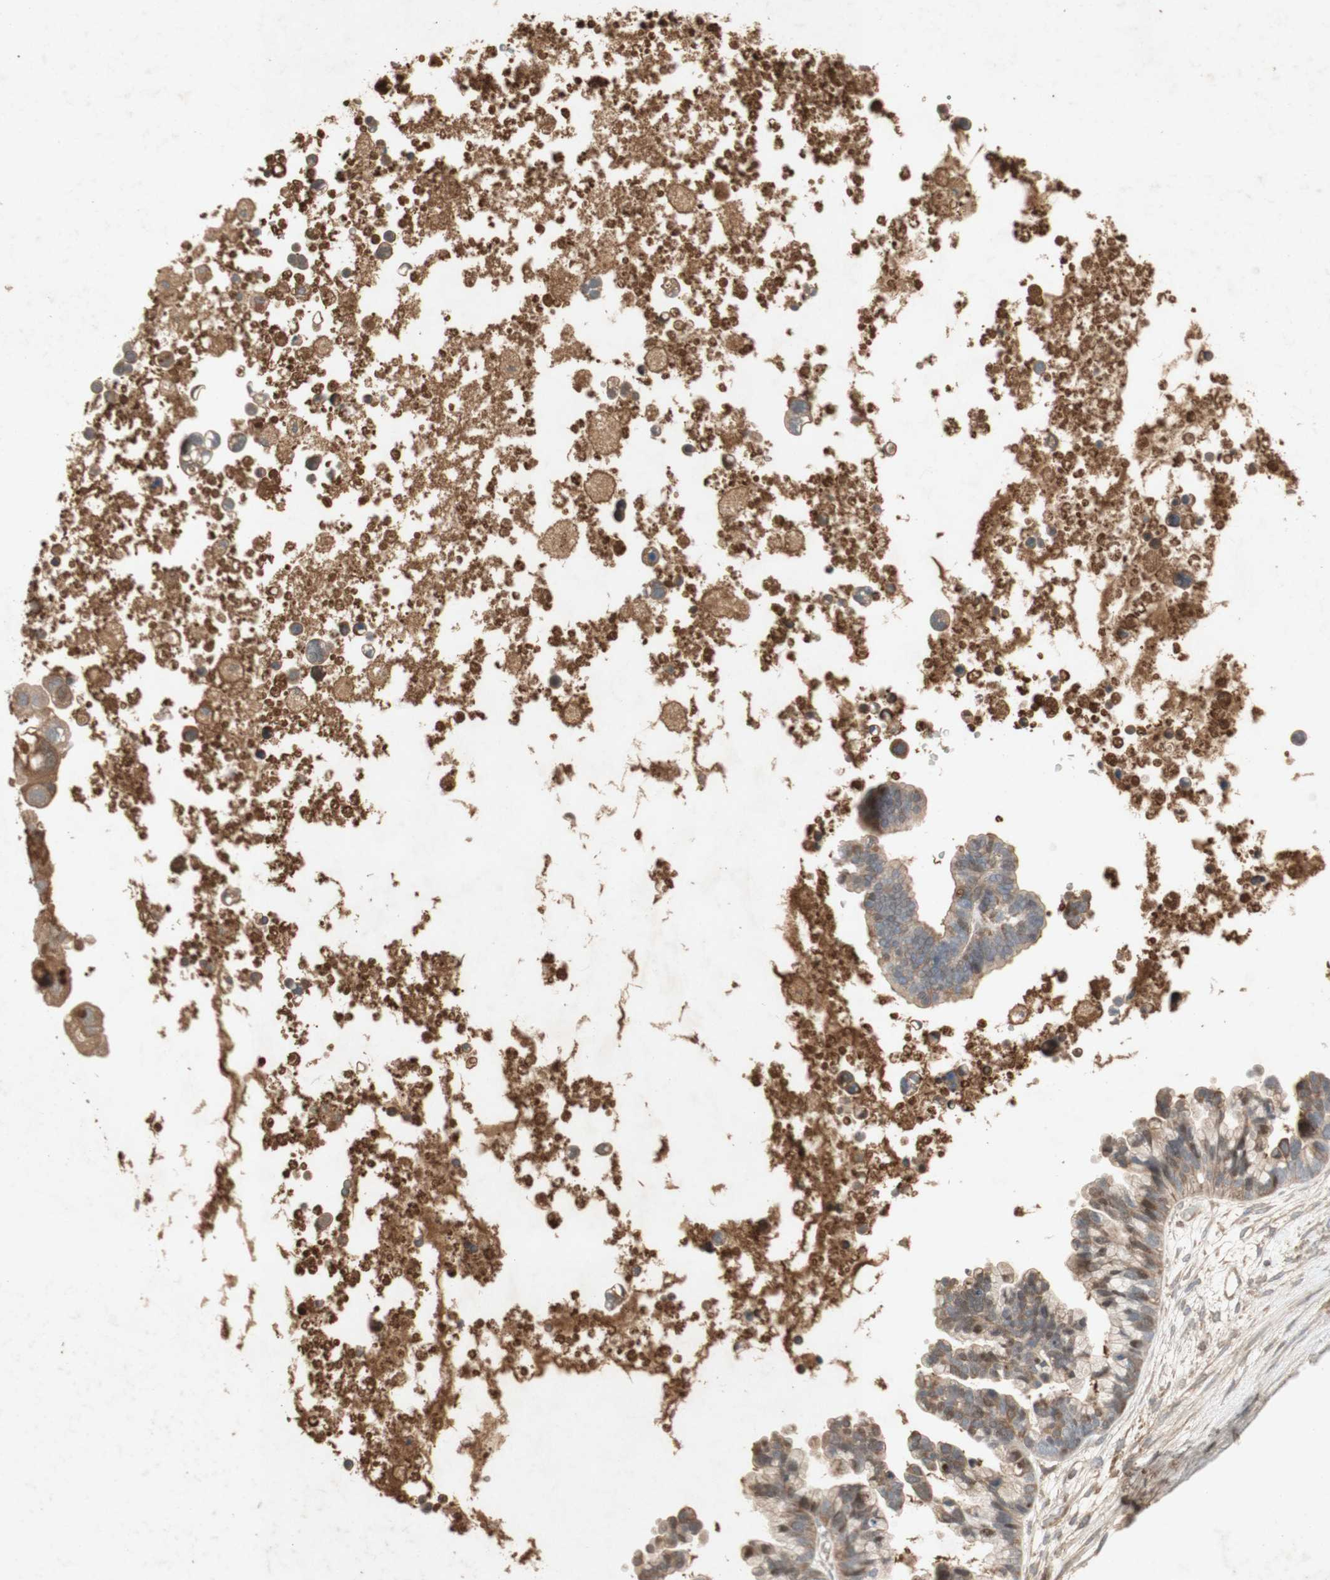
{"staining": {"intensity": "weak", "quantity": "25%-75%", "location": "cytoplasmic/membranous,nuclear"}, "tissue": "ovarian cancer", "cell_type": "Tumor cells", "image_type": "cancer", "snomed": [{"axis": "morphology", "description": "Cystadenocarcinoma, serous, NOS"}, {"axis": "topography", "description": "Ovary"}], "caption": "High-magnification brightfield microscopy of ovarian cancer (serous cystadenocarcinoma) stained with DAB (brown) and counterstained with hematoxylin (blue). tumor cells exhibit weak cytoplasmic/membranous and nuclear positivity is appreciated in approximately25%-75% of cells. The staining was performed using DAB, with brown indicating positive protein expression. Nuclei are stained blue with hematoxylin.", "gene": "NRG4", "patient": {"sex": "female", "age": 56}}